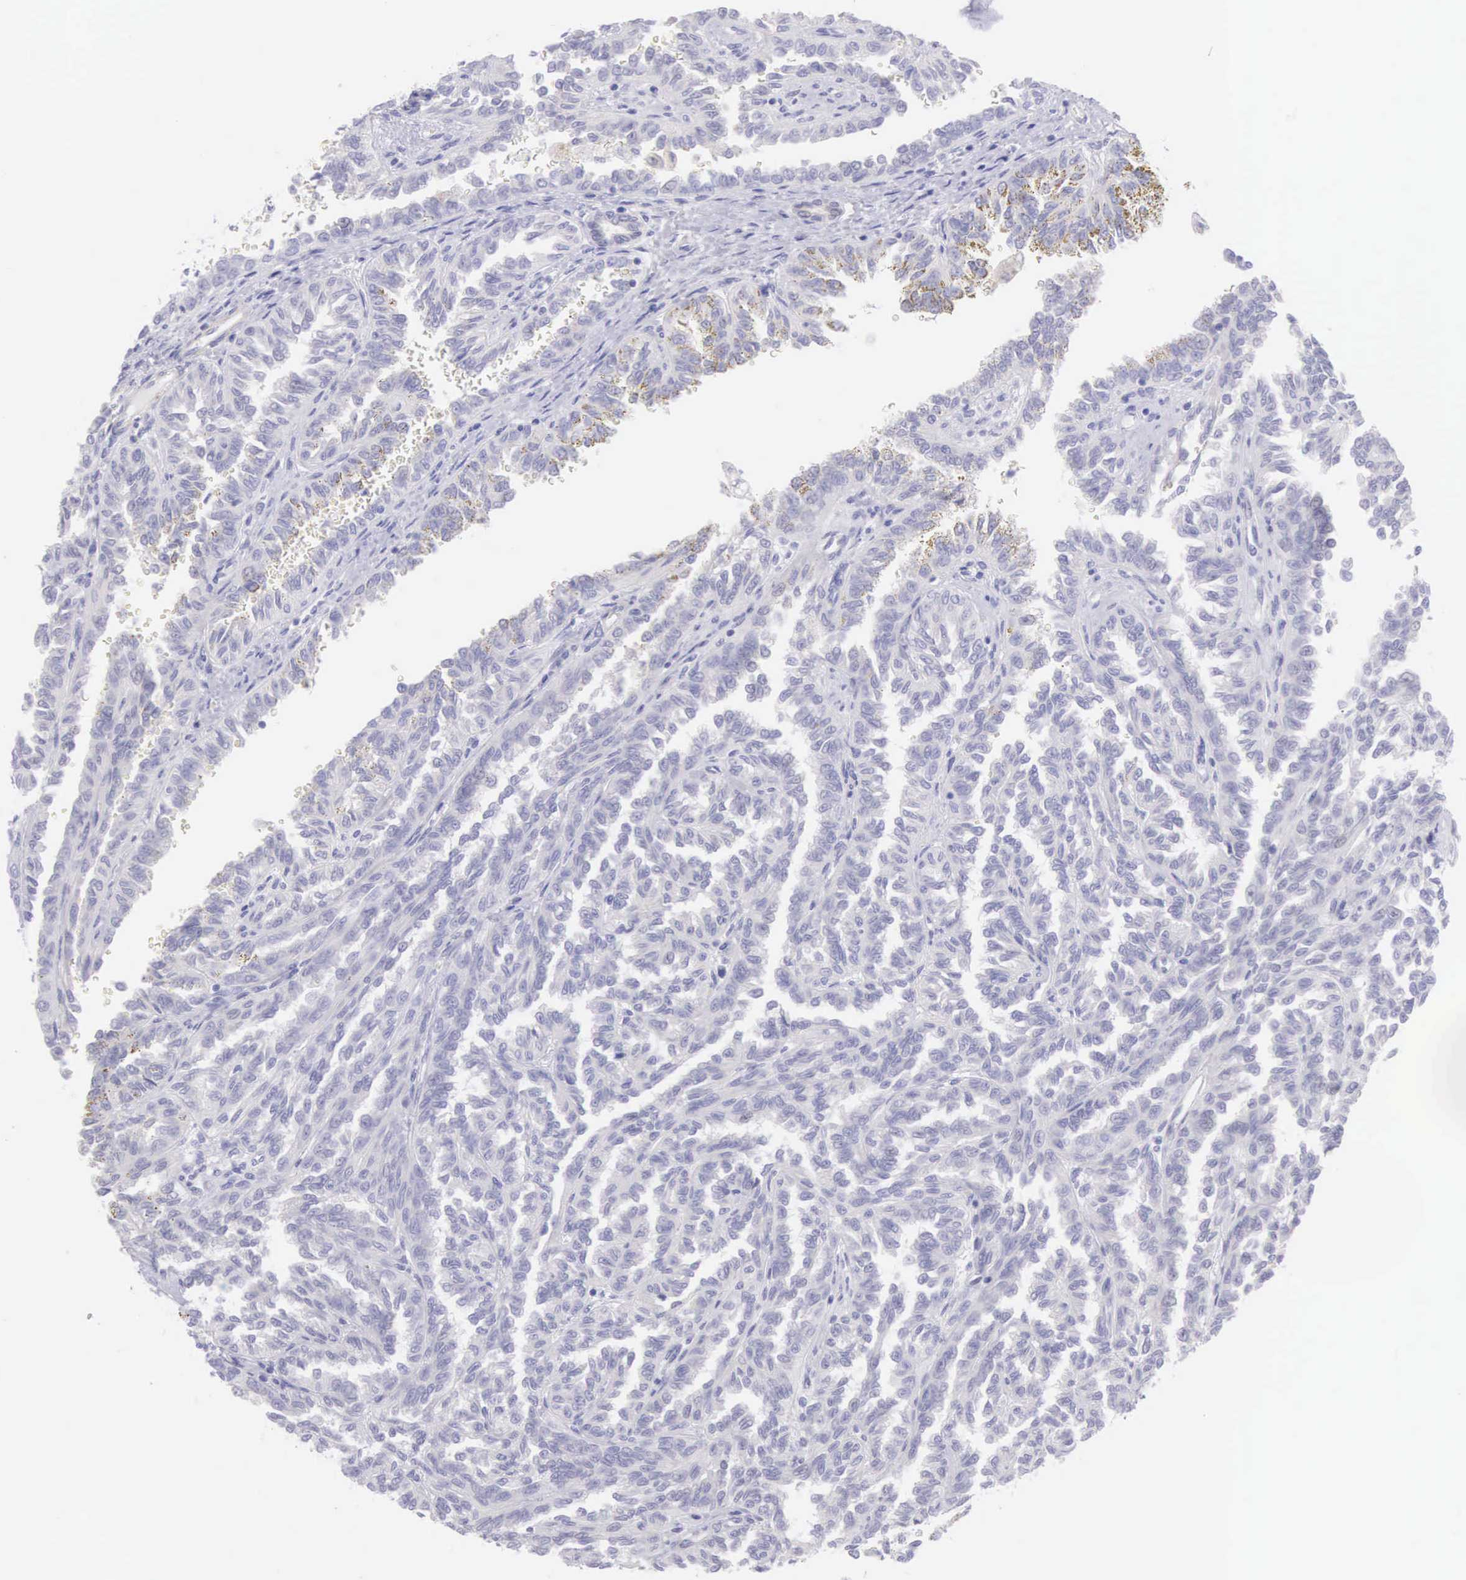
{"staining": {"intensity": "negative", "quantity": "none", "location": "none"}, "tissue": "renal cancer", "cell_type": "Tumor cells", "image_type": "cancer", "snomed": [{"axis": "morphology", "description": "Inflammation, NOS"}, {"axis": "morphology", "description": "Adenocarcinoma, NOS"}, {"axis": "topography", "description": "Kidney"}], "caption": "Histopathology image shows no protein positivity in tumor cells of renal cancer (adenocarcinoma) tissue. (Stains: DAB immunohistochemistry (IHC) with hematoxylin counter stain, Microscopy: brightfield microscopy at high magnification).", "gene": "ARFGAP3", "patient": {"sex": "male", "age": 68}}